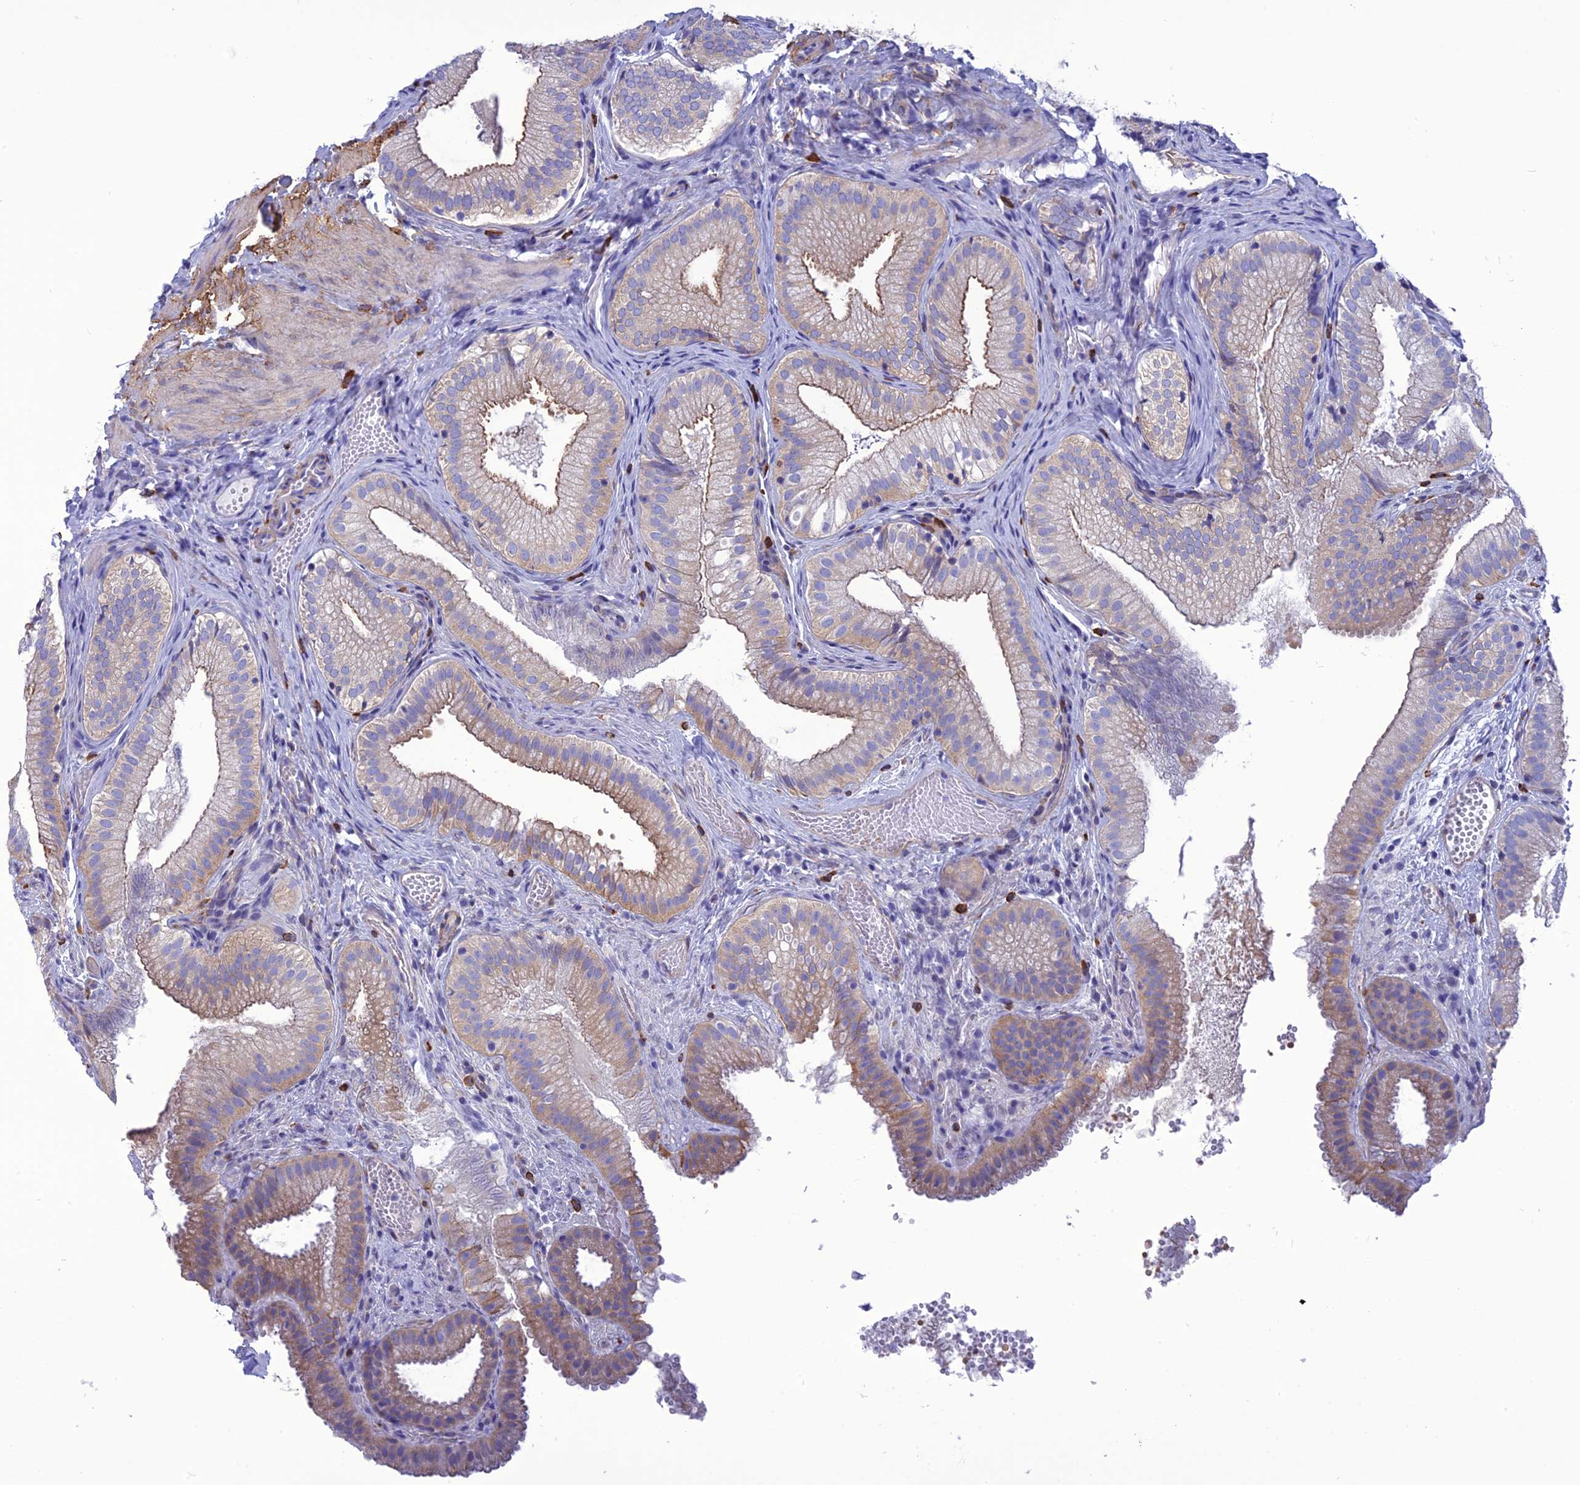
{"staining": {"intensity": "weak", "quantity": "25%-75%", "location": "cytoplasmic/membranous"}, "tissue": "gallbladder", "cell_type": "Glandular cells", "image_type": "normal", "snomed": [{"axis": "morphology", "description": "Normal tissue, NOS"}, {"axis": "topography", "description": "Gallbladder"}], "caption": "A brown stain shows weak cytoplasmic/membranous positivity of a protein in glandular cells of benign gallbladder.", "gene": "NKD1", "patient": {"sex": "female", "age": 30}}